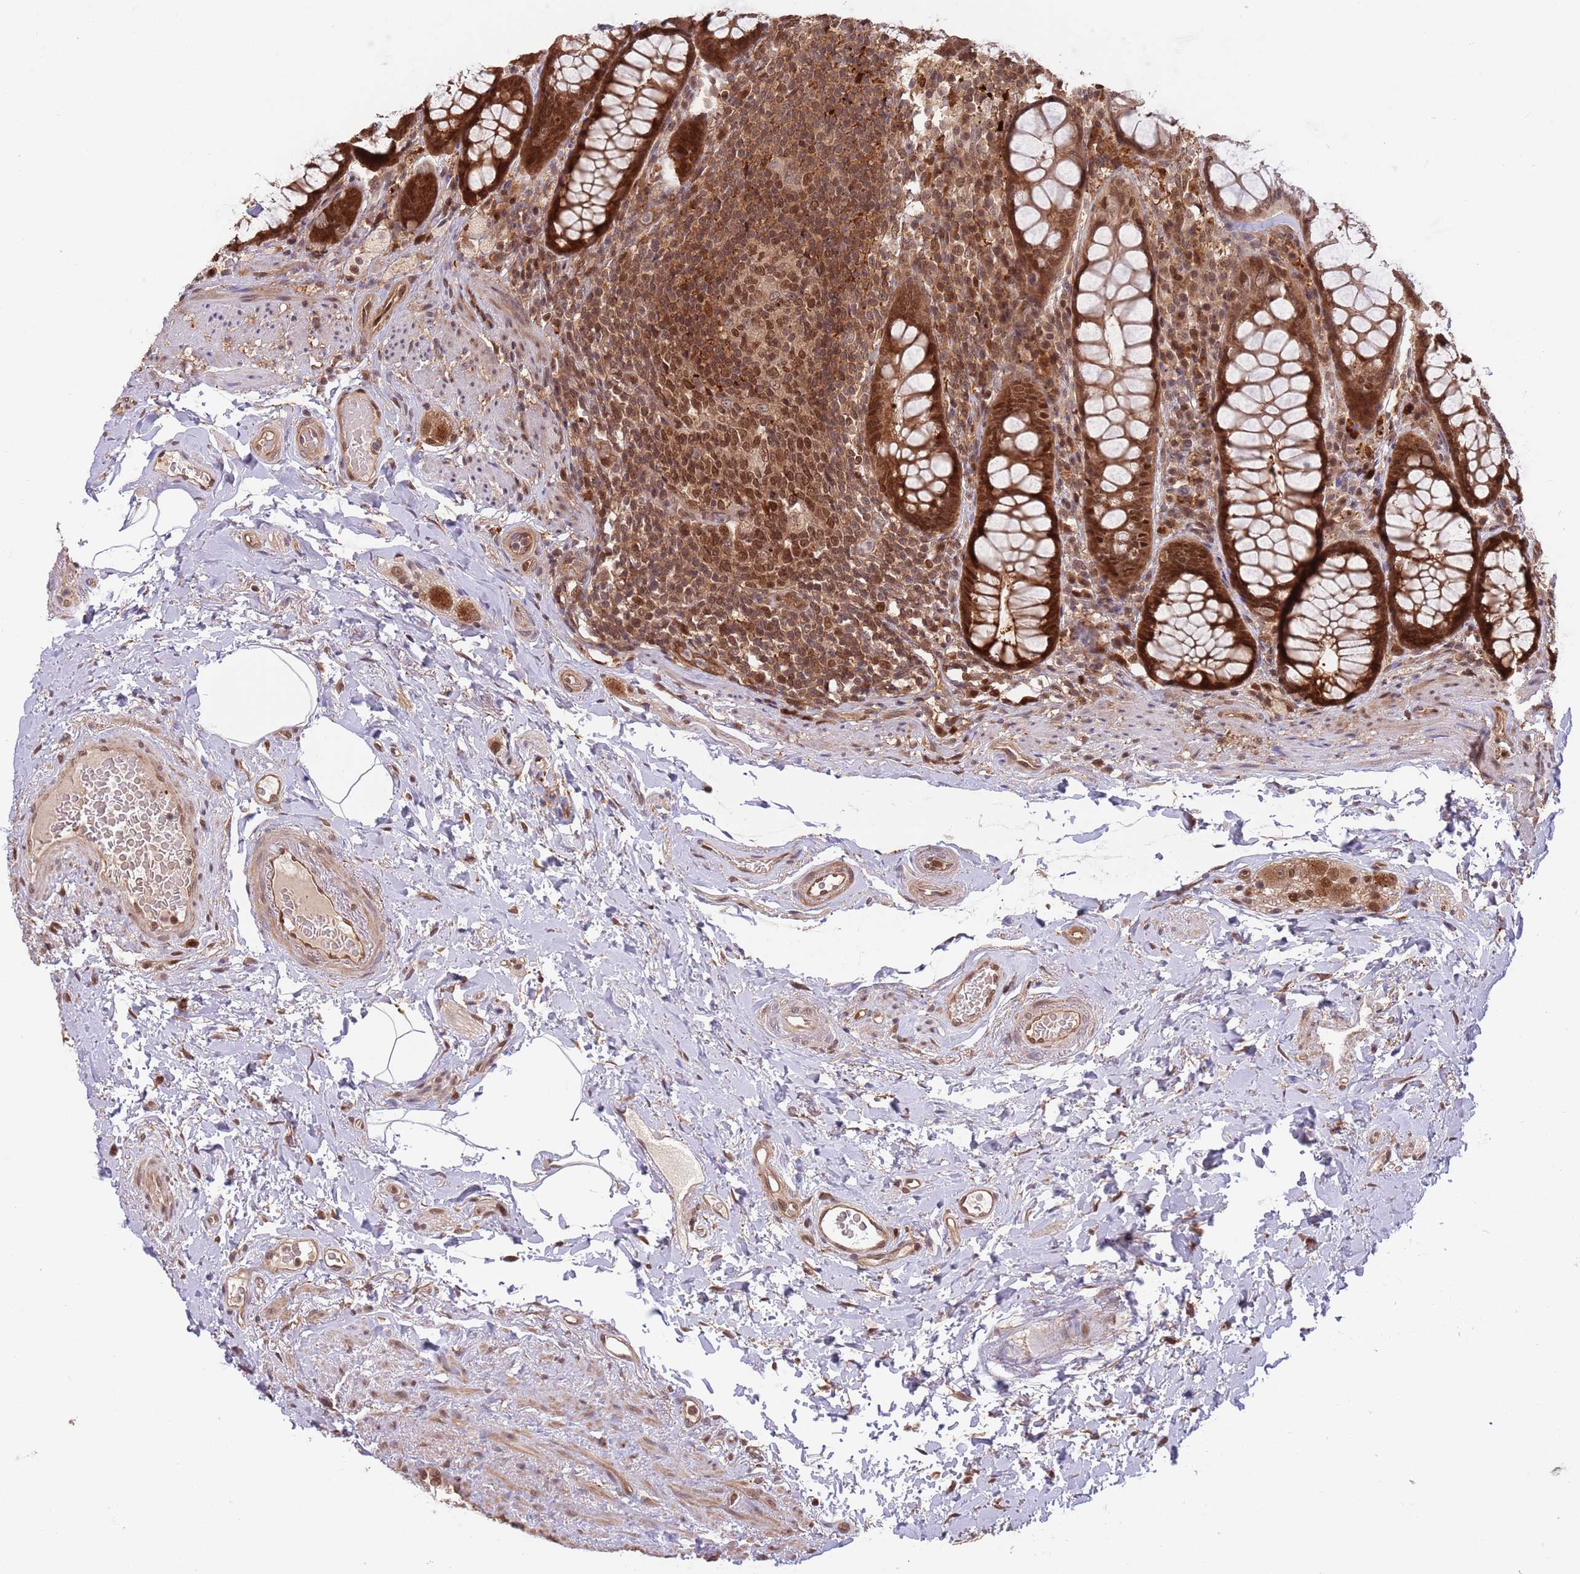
{"staining": {"intensity": "strong", "quantity": "25%-75%", "location": "cytoplasmic/membranous,nuclear"}, "tissue": "rectum", "cell_type": "Glandular cells", "image_type": "normal", "snomed": [{"axis": "morphology", "description": "Normal tissue, NOS"}, {"axis": "topography", "description": "Rectum"}], "caption": "The histopathology image reveals staining of normal rectum, revealing strong cytoplasmic/membranous,nuclear protein staining (brown color) within glandular cells. (IHC, brightfield microscopy, high magnification).", "gene": "SALL1", "patient": {"sex": "male", "age": 83}}